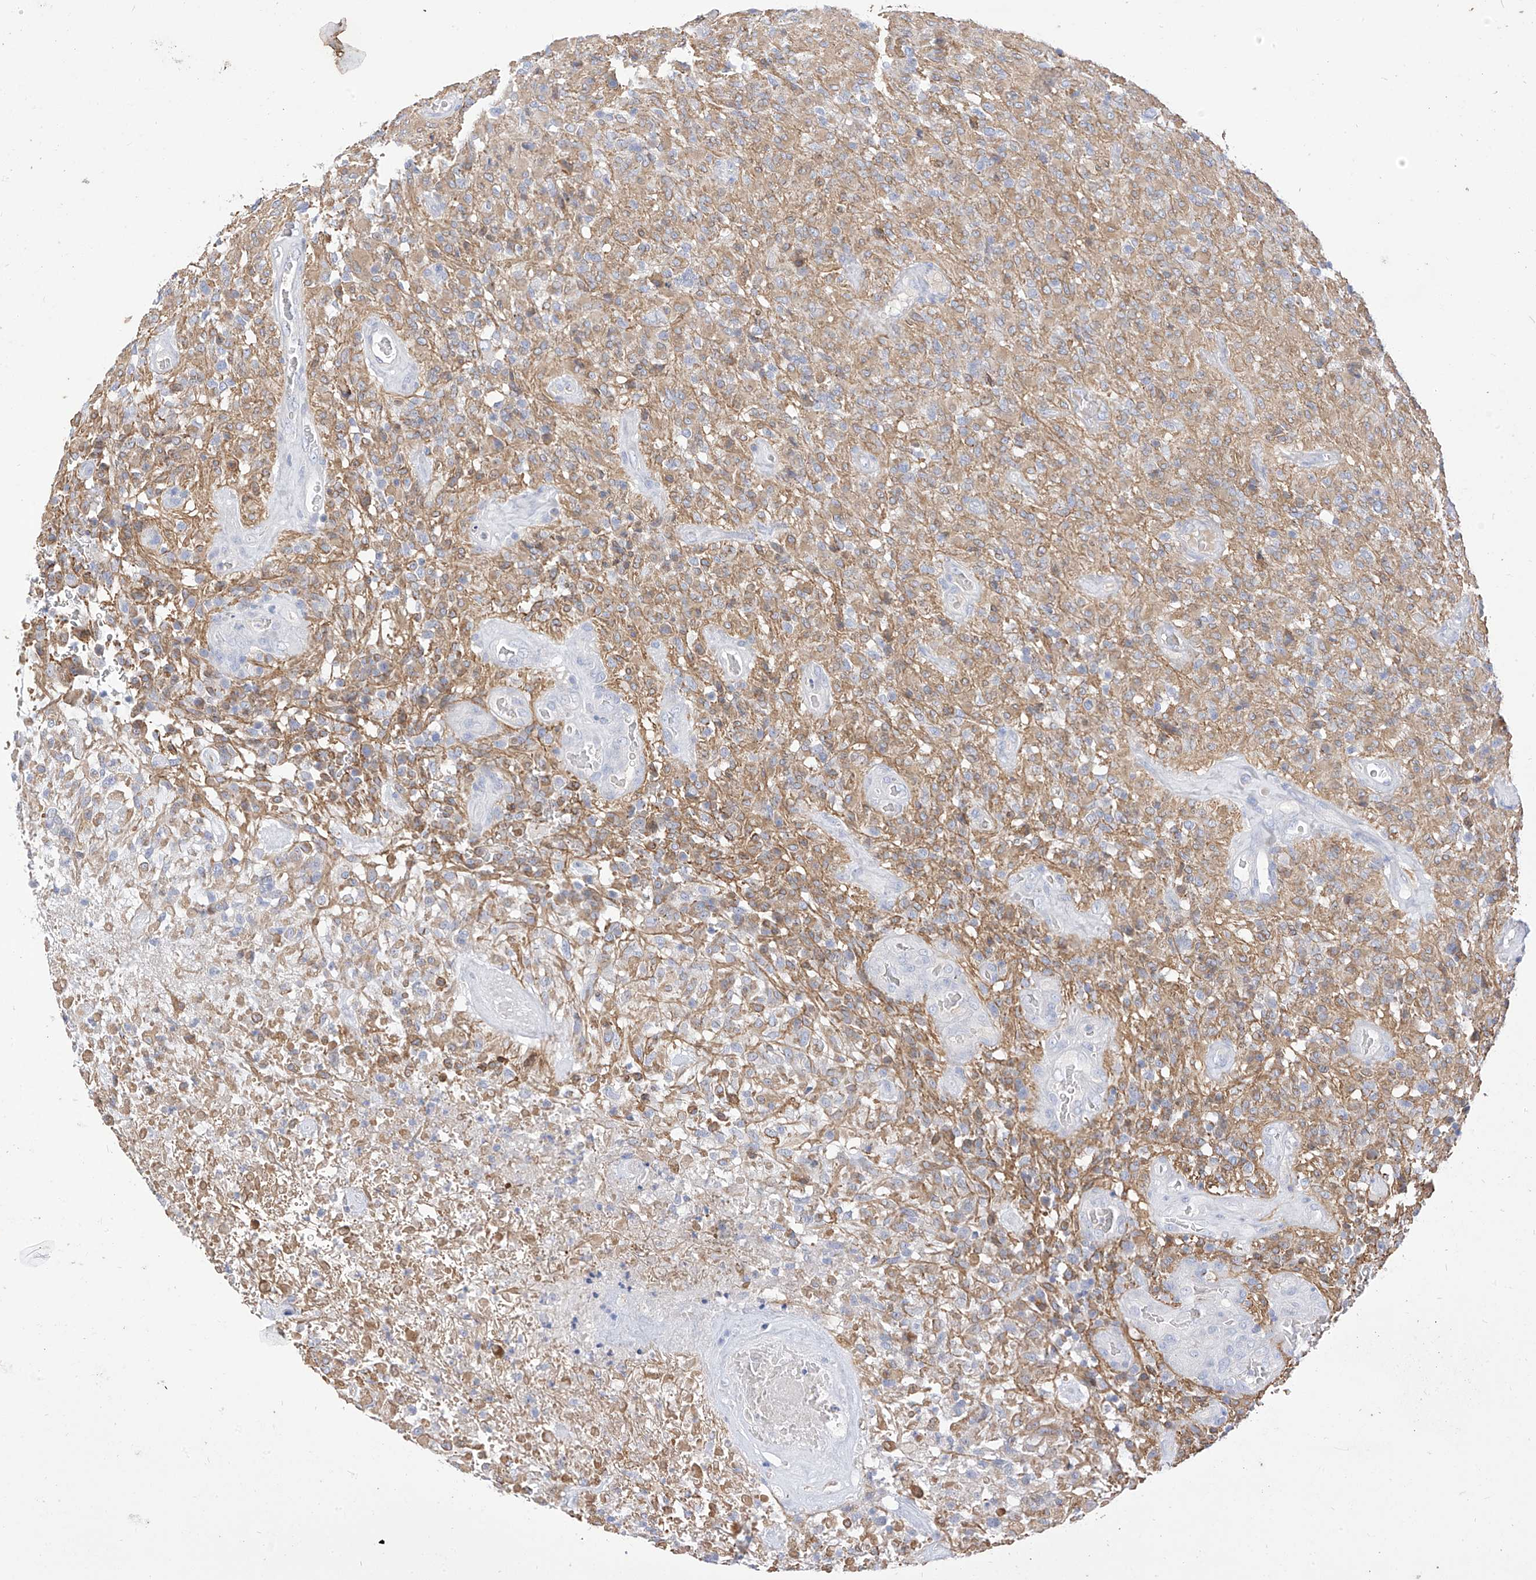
{"staining": {"intensity": "moderate", "quantity": "<25%", "location": "cytoplasmic/membranous"}, "tissue": "glioma", "cell_type": "Tumor cells", "image_type": "cancer", "snomed": [{"axis": "morphology", "description": "Glioma, malignant, High grade"}, {"axis": "topography", "description": "Brain"}], "caption": "This is an image of immunohistochemistry (IHC) staining of glioma, which shows moderate expression in the cytoplasmic/membranous of tumor cells.", "gene": "RASA2", "patient": {"sex": "female", "age": 57}}